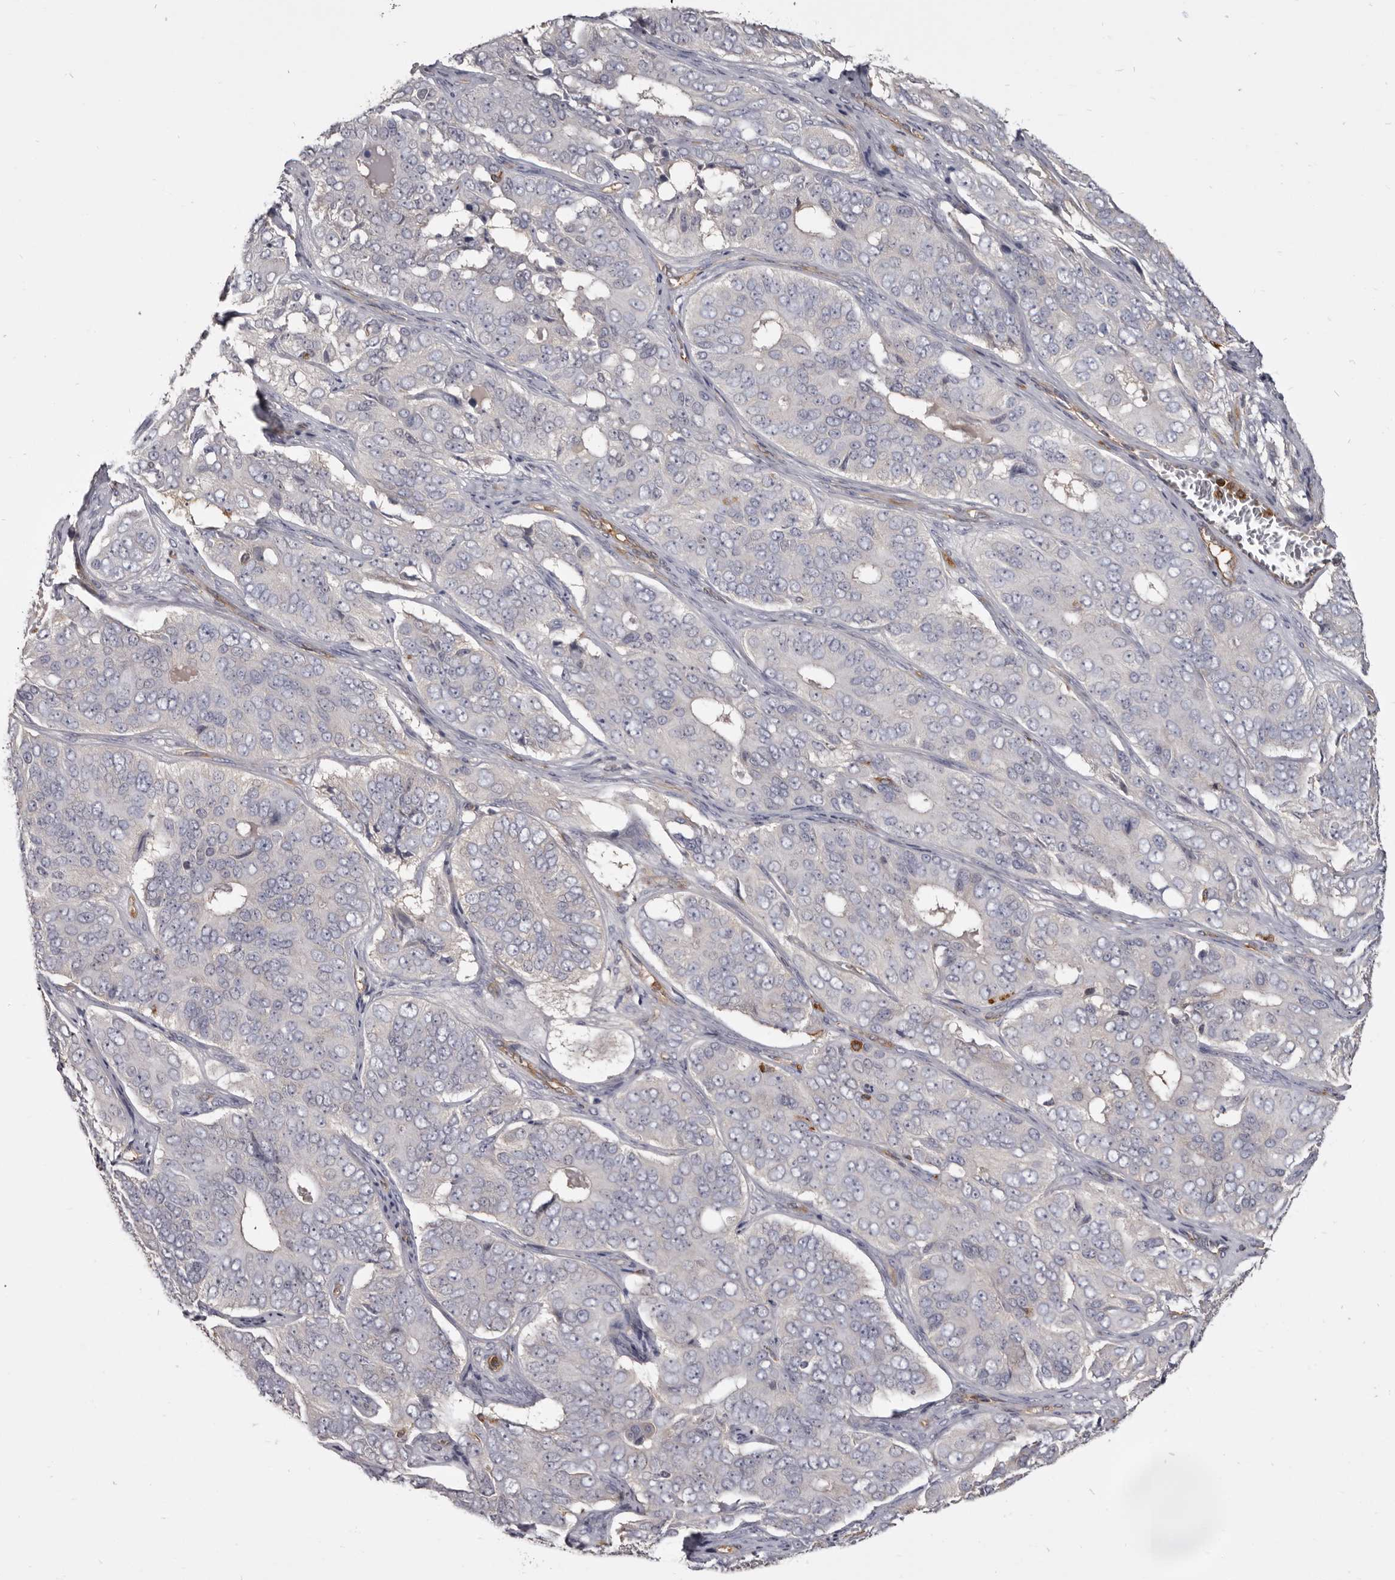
{"staining": {"intensity": "negative", "quantity": "none", "location": "none"}, "tissue": "ovarian cancer", "cell_type": "Tumor cells", "image_type": "cancer", "snomed": [{"axis": "morphology", "description": "Carcinoma, endometroid"}, {"axis": "topography", "description": "Ovary"}], "caption": "There is no significant positivity in tumor cells of ovarian endometroid carcinoma.", "gene": "CBL", "patient": {"sex": "female", "age": 51}}